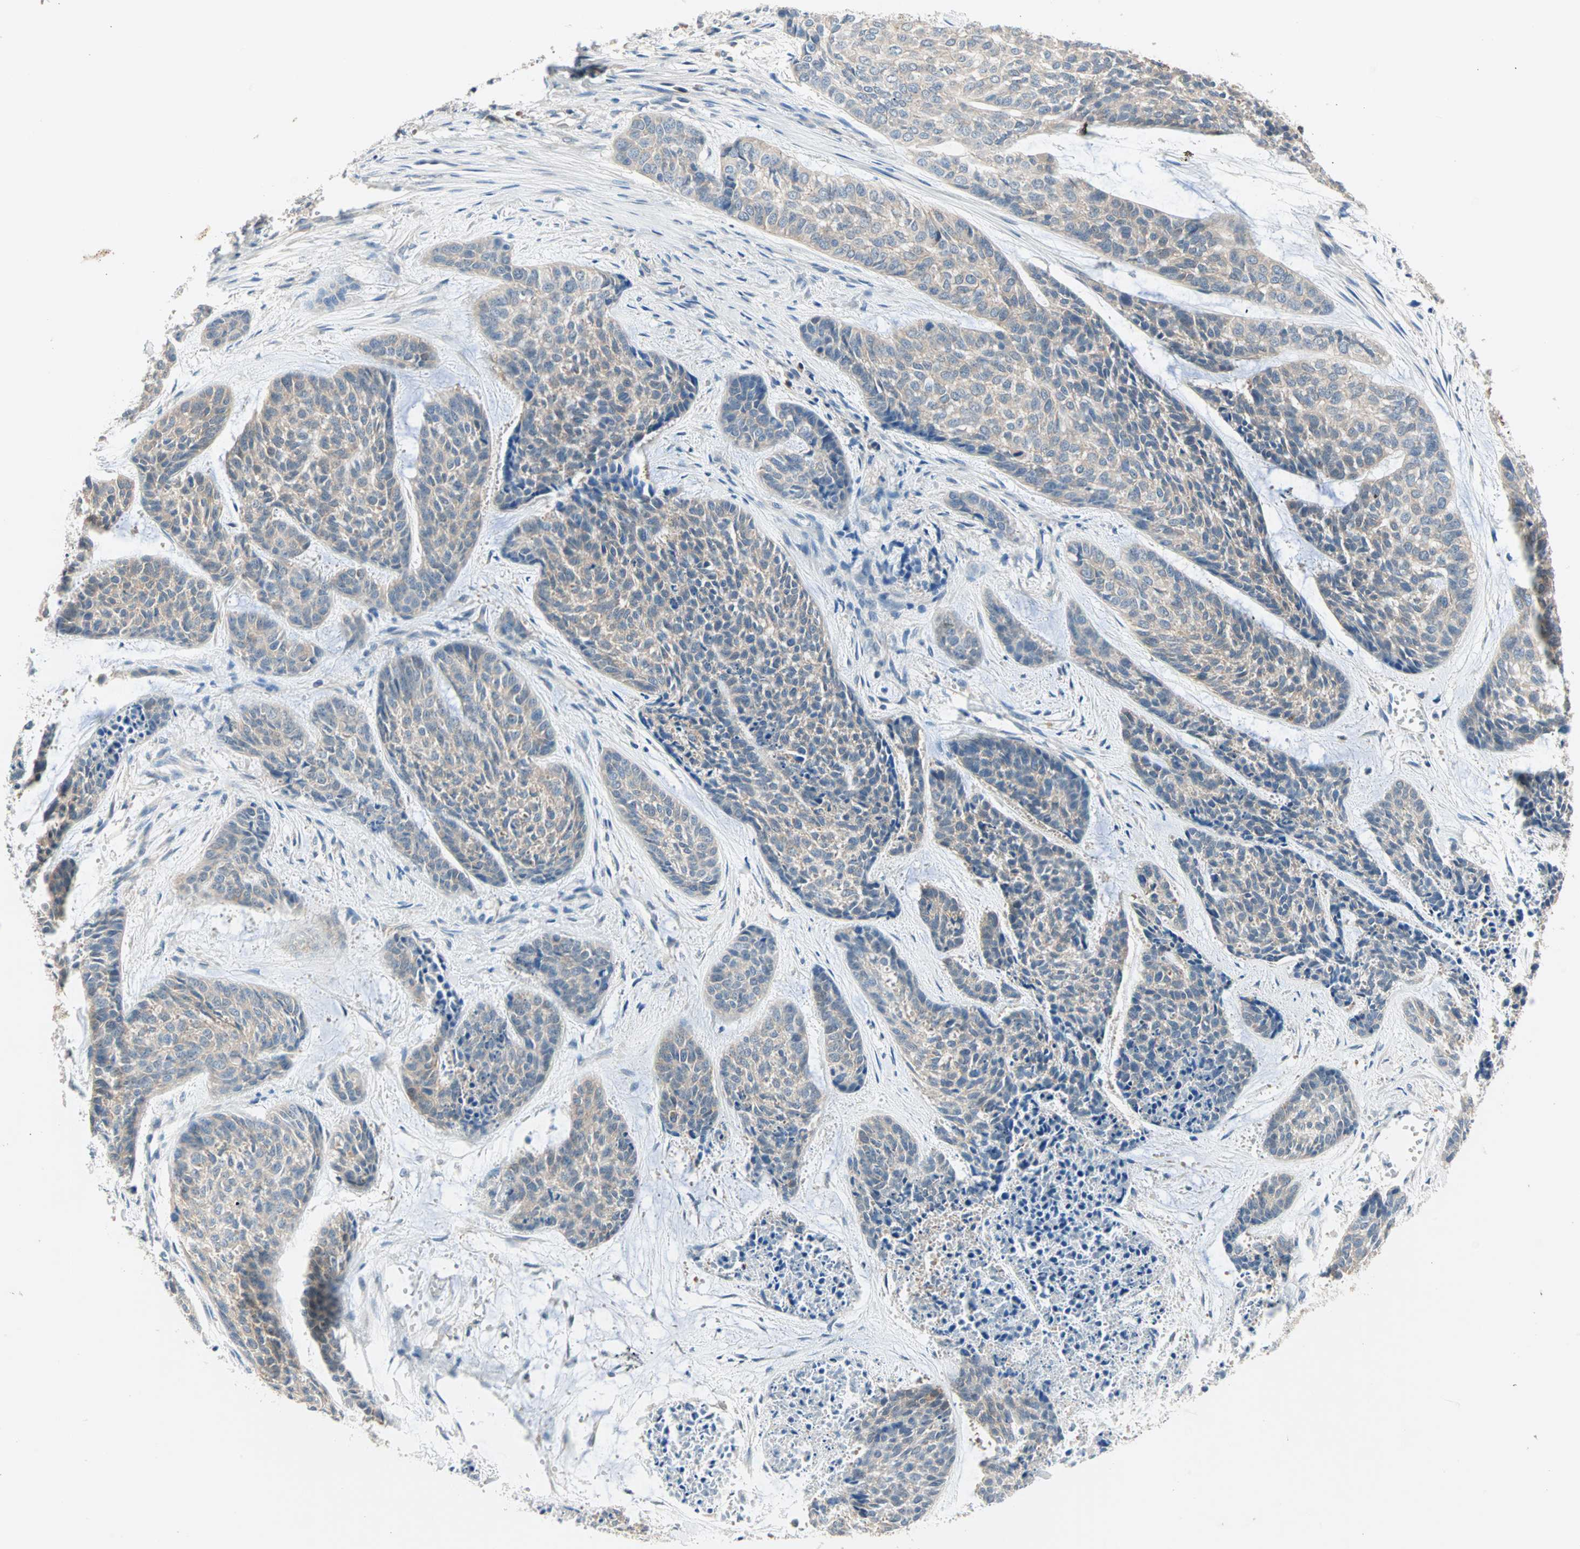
{"staining": {"intensity": "weak", "quantity": ">75%", "location": "cytoplasmic/membranous"}, "tissue": "skin cancer", "cell_type": "Tumor cells", "image_type": "cancer", "snomed": [{"axis": "morphology", "description": "Basal cell carcinoma"}, {"axis": "topography", "description": "Skin"}], "caption": "IHC (DAB) staining of human skin cancer (basal cell carcinoma) shows weak cytoplasmic/membranous protein expression in about >75% of tumor cells.", "gene": "MPI", "patient": {"sex": "female", "age": 64}}